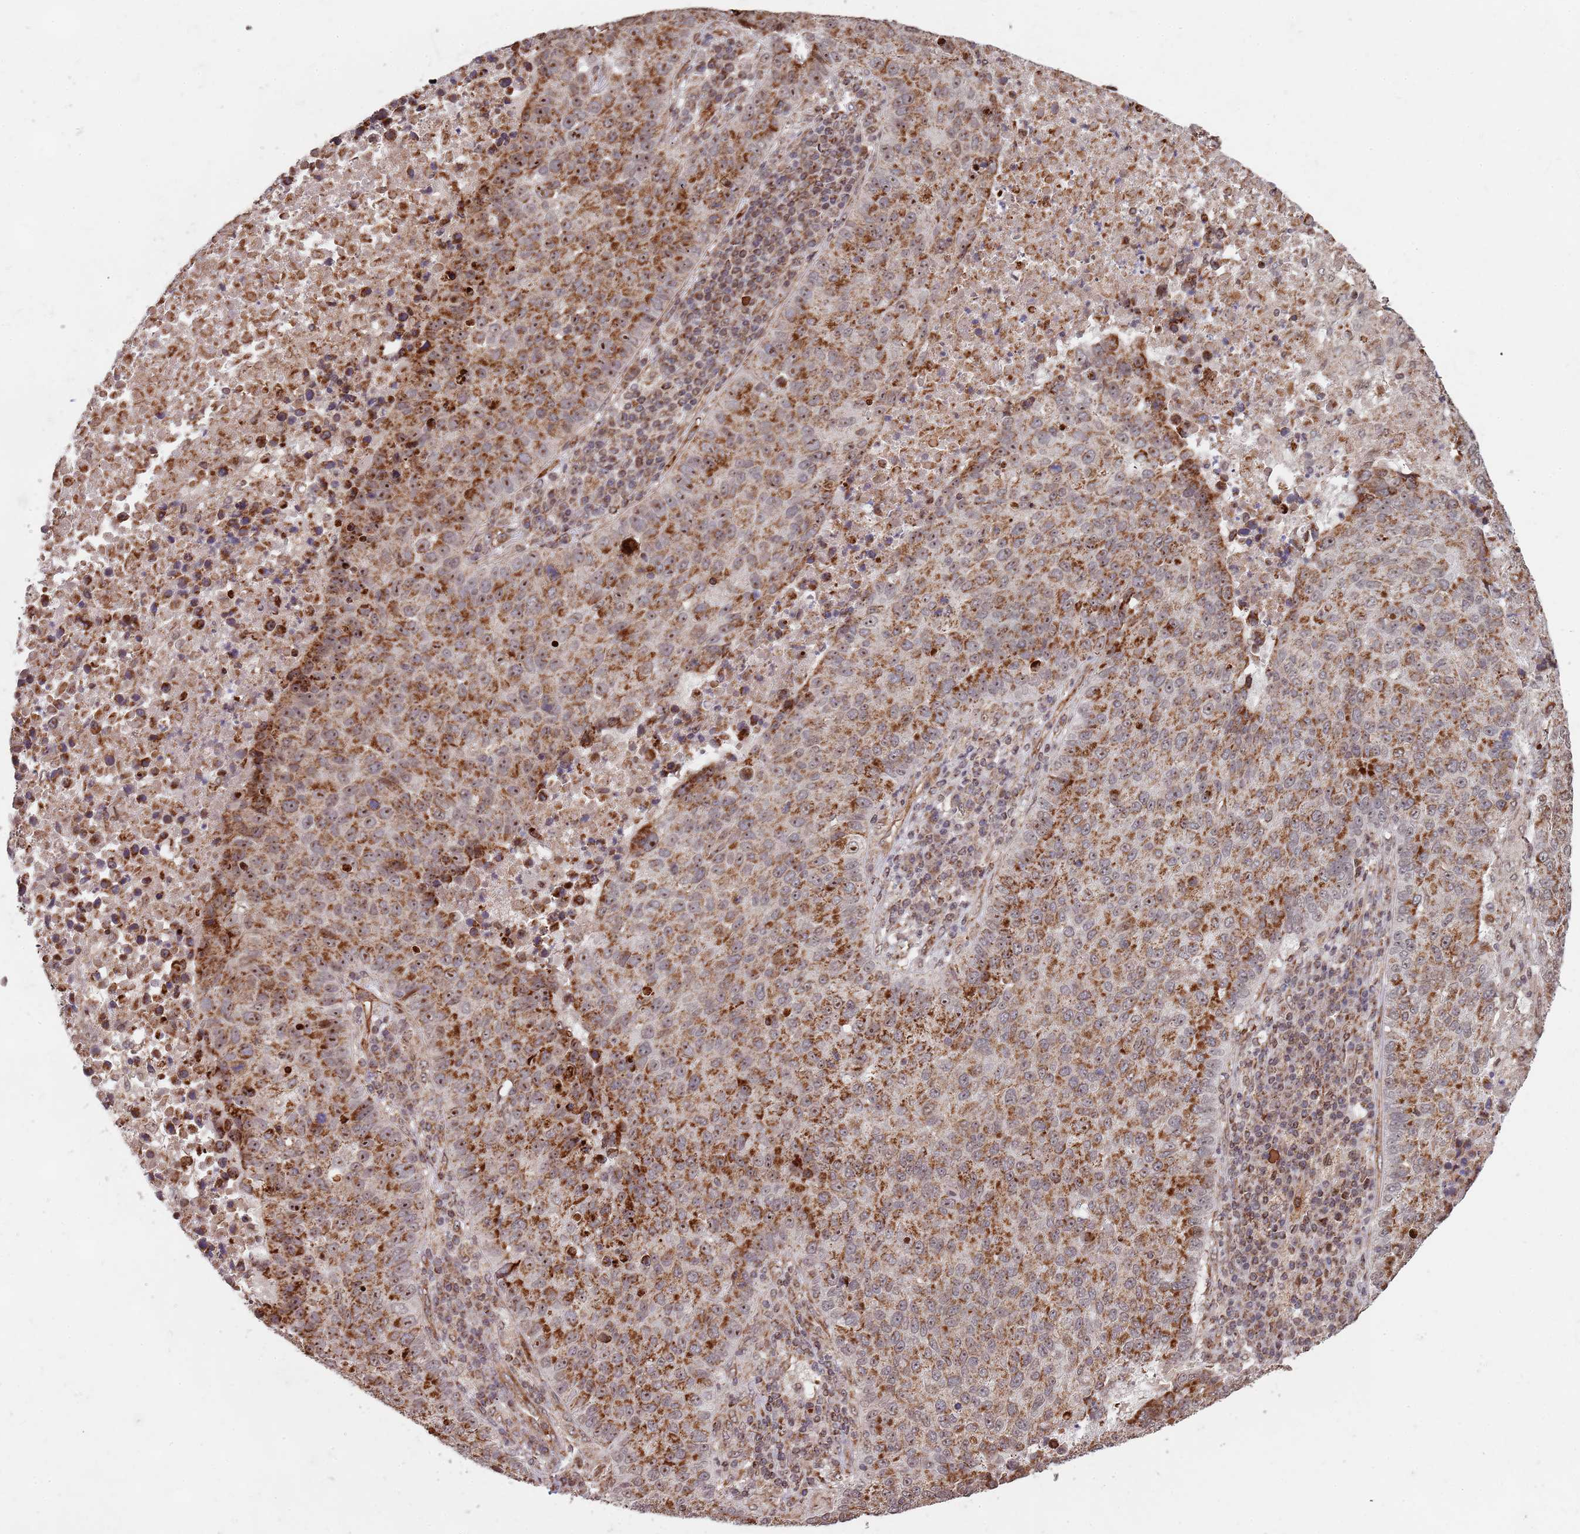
{"staining": {"intensity": "moderate", "quantity": ">75%", "location": "cytoplasmic/membranous,nuclear"}, "tissue": "lung cancer", "cell_type": "Tumor cells", "image_type": "cancer", "snomed": [{"axis": "morphology", "description": "Squamous cell carcinoma, NOS"}, {"axis": "topography", "description": "Lung"}], "caption": "Approximately >75% of tumor cells in human lung cancer exhibit moderate cytoplasmic/membranous and nuclear protein positivity as visualized by brown immunohistochemical staining.", "gene": "DCHS1", "patient": {"sex": "male", "age": 73}}